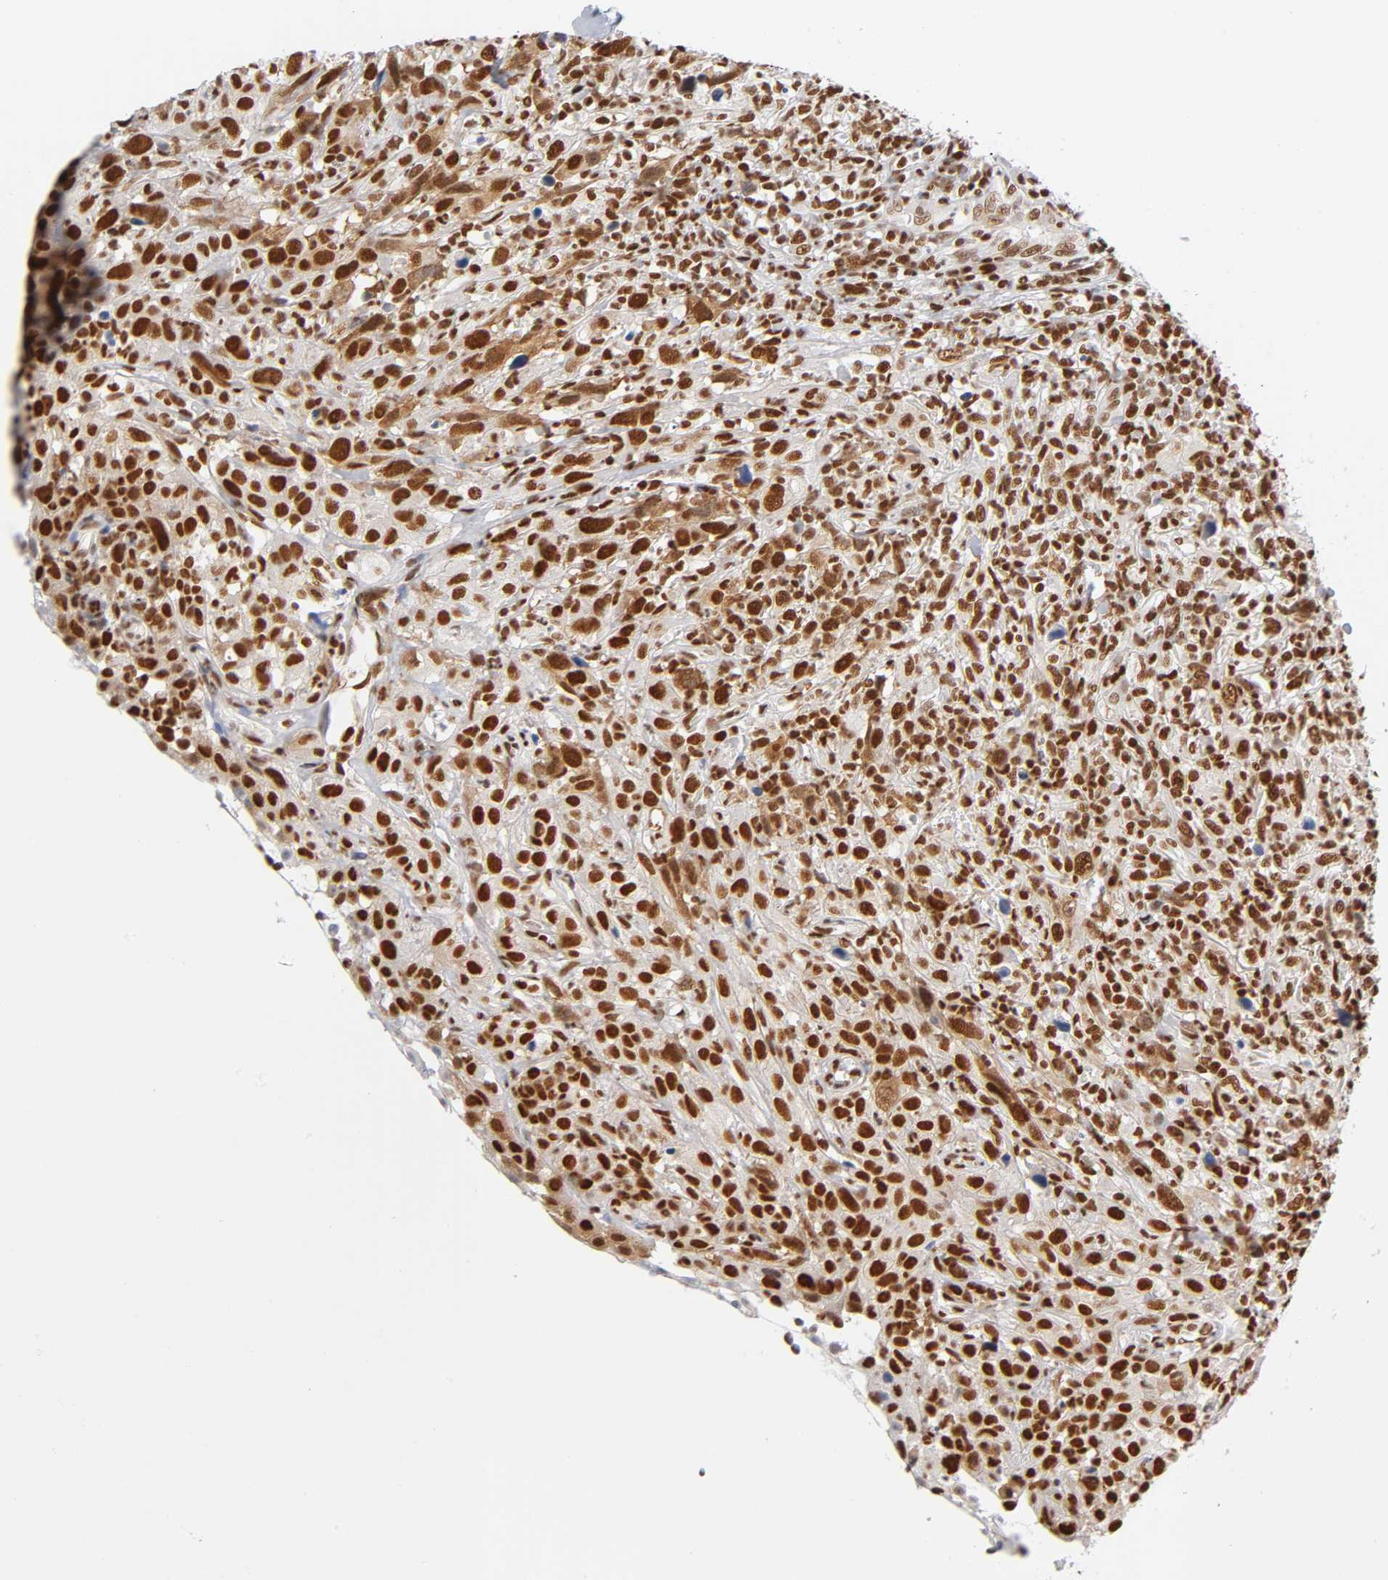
{"staining": {"intensity": "strong", "quantity": ">75%", "location": "nuclear"}, "tissue": "thyroid cancer", "cell_type": "Tumor cells", "image_type": "cancer", "snomed": [{"axis": "morphology", "description": "Carcinoma, NOS"}, {"axis": "topography", "description": "Thyroid gland"}], "caption": "Protein staining by immunohistochemistry shows strong nuclear staining in about >75% of tumor cells in thyroid cancer (carcinoma).", "gene": "ILKAP", "patient": {"sex": "female", "age": 77}}